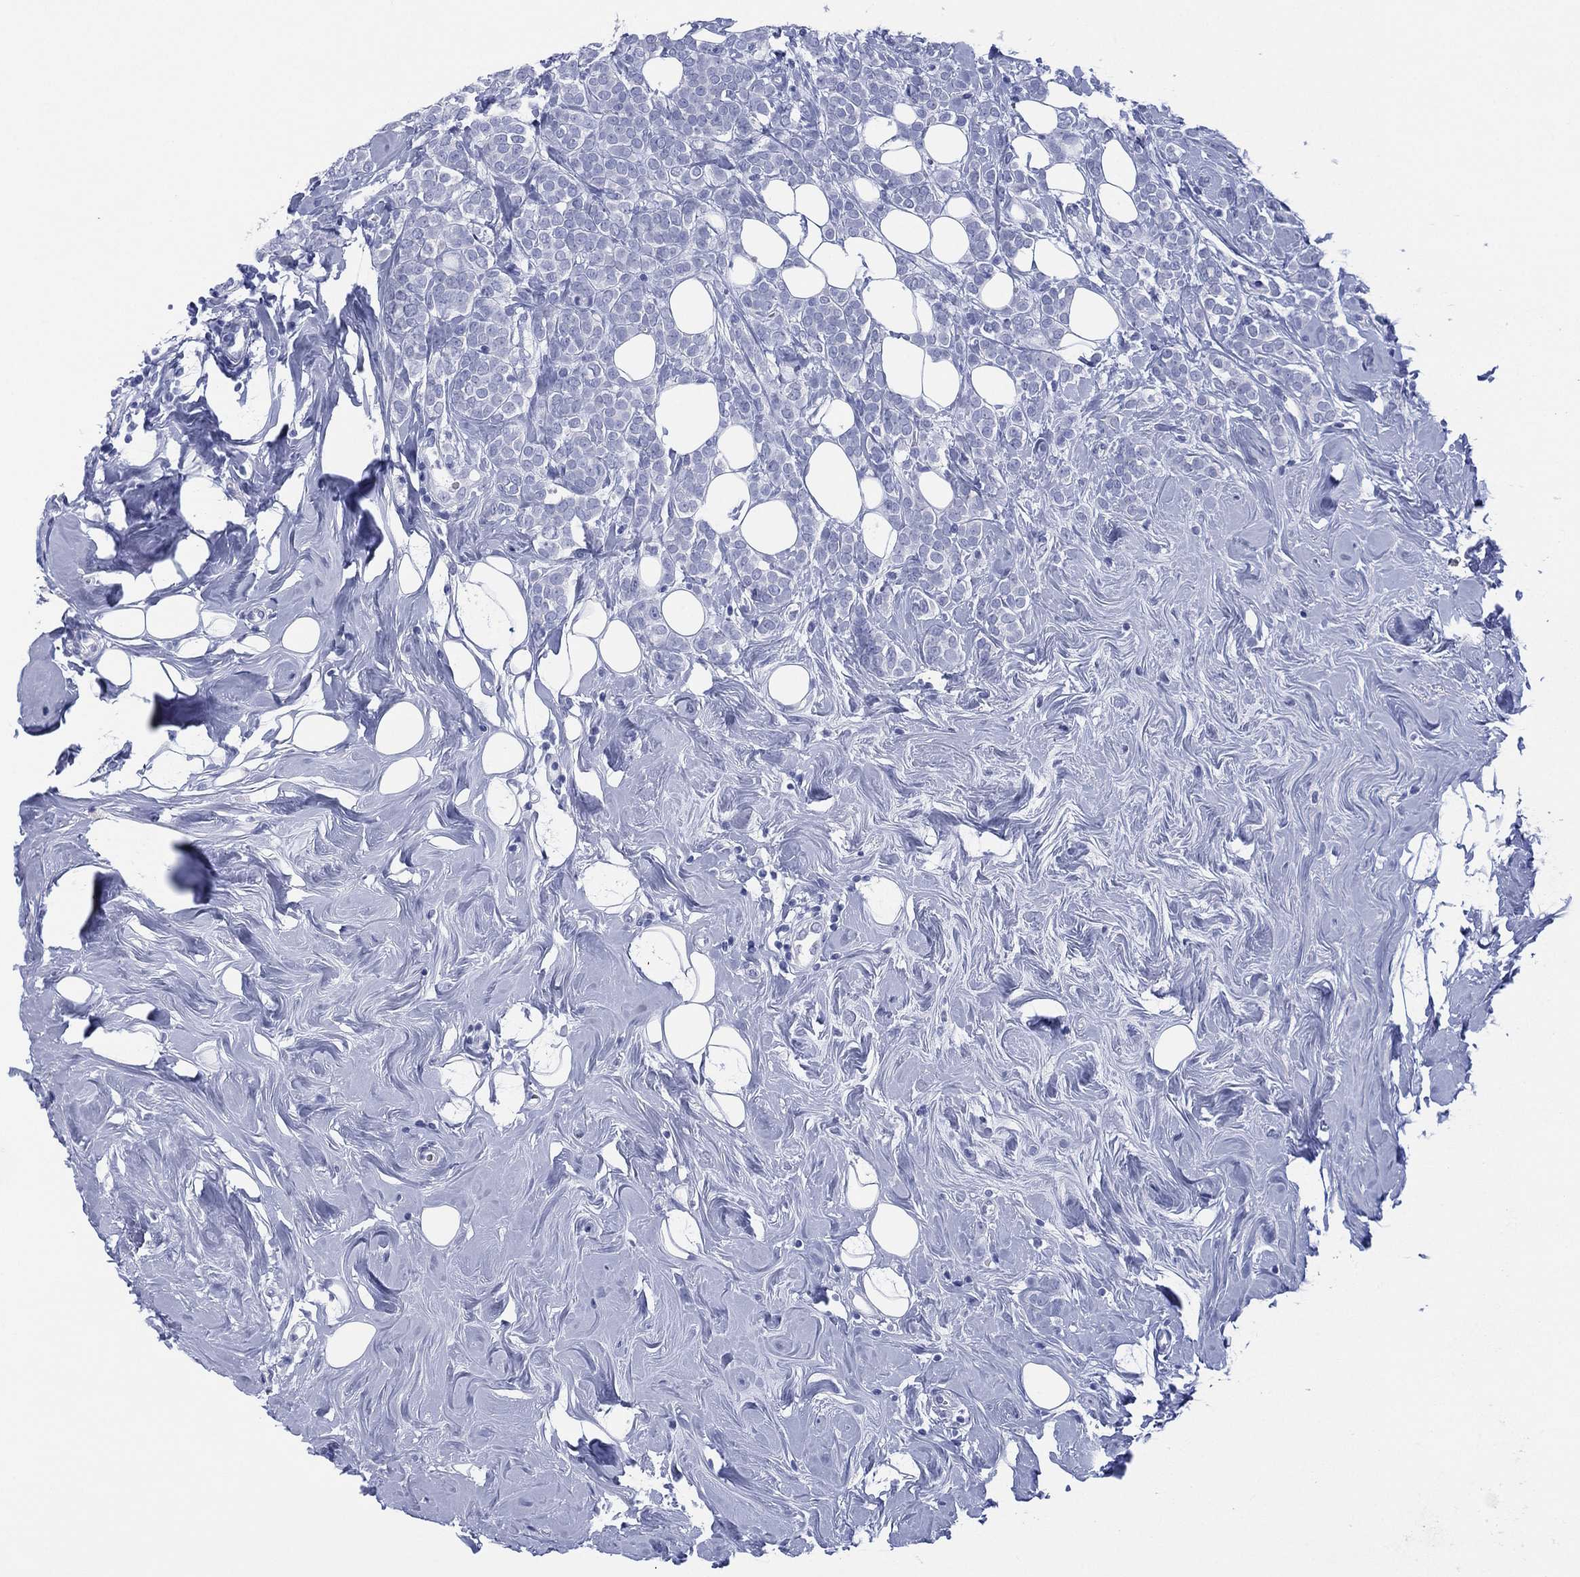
{"staining": {"intensity": "negative", "quantity": "none", "location": "none"}, "tissue": "breast cancer", "cell_type": "Tumor cells", "image_type": "cancer", "snomed": [{"axis": "morphology", "description": "Lobular carcinoma"}, {"axis": "topography", "description": "Breast"}], "caption": "Immunohistochemical staining of human lobular carcinoma (breast) exhibits no significant expression in tumor cells. (DAB immunohistochemistry with hematoxylin counter stain).", "gene": "DSG1", "patient": {"sex": "female", "age": 49}}